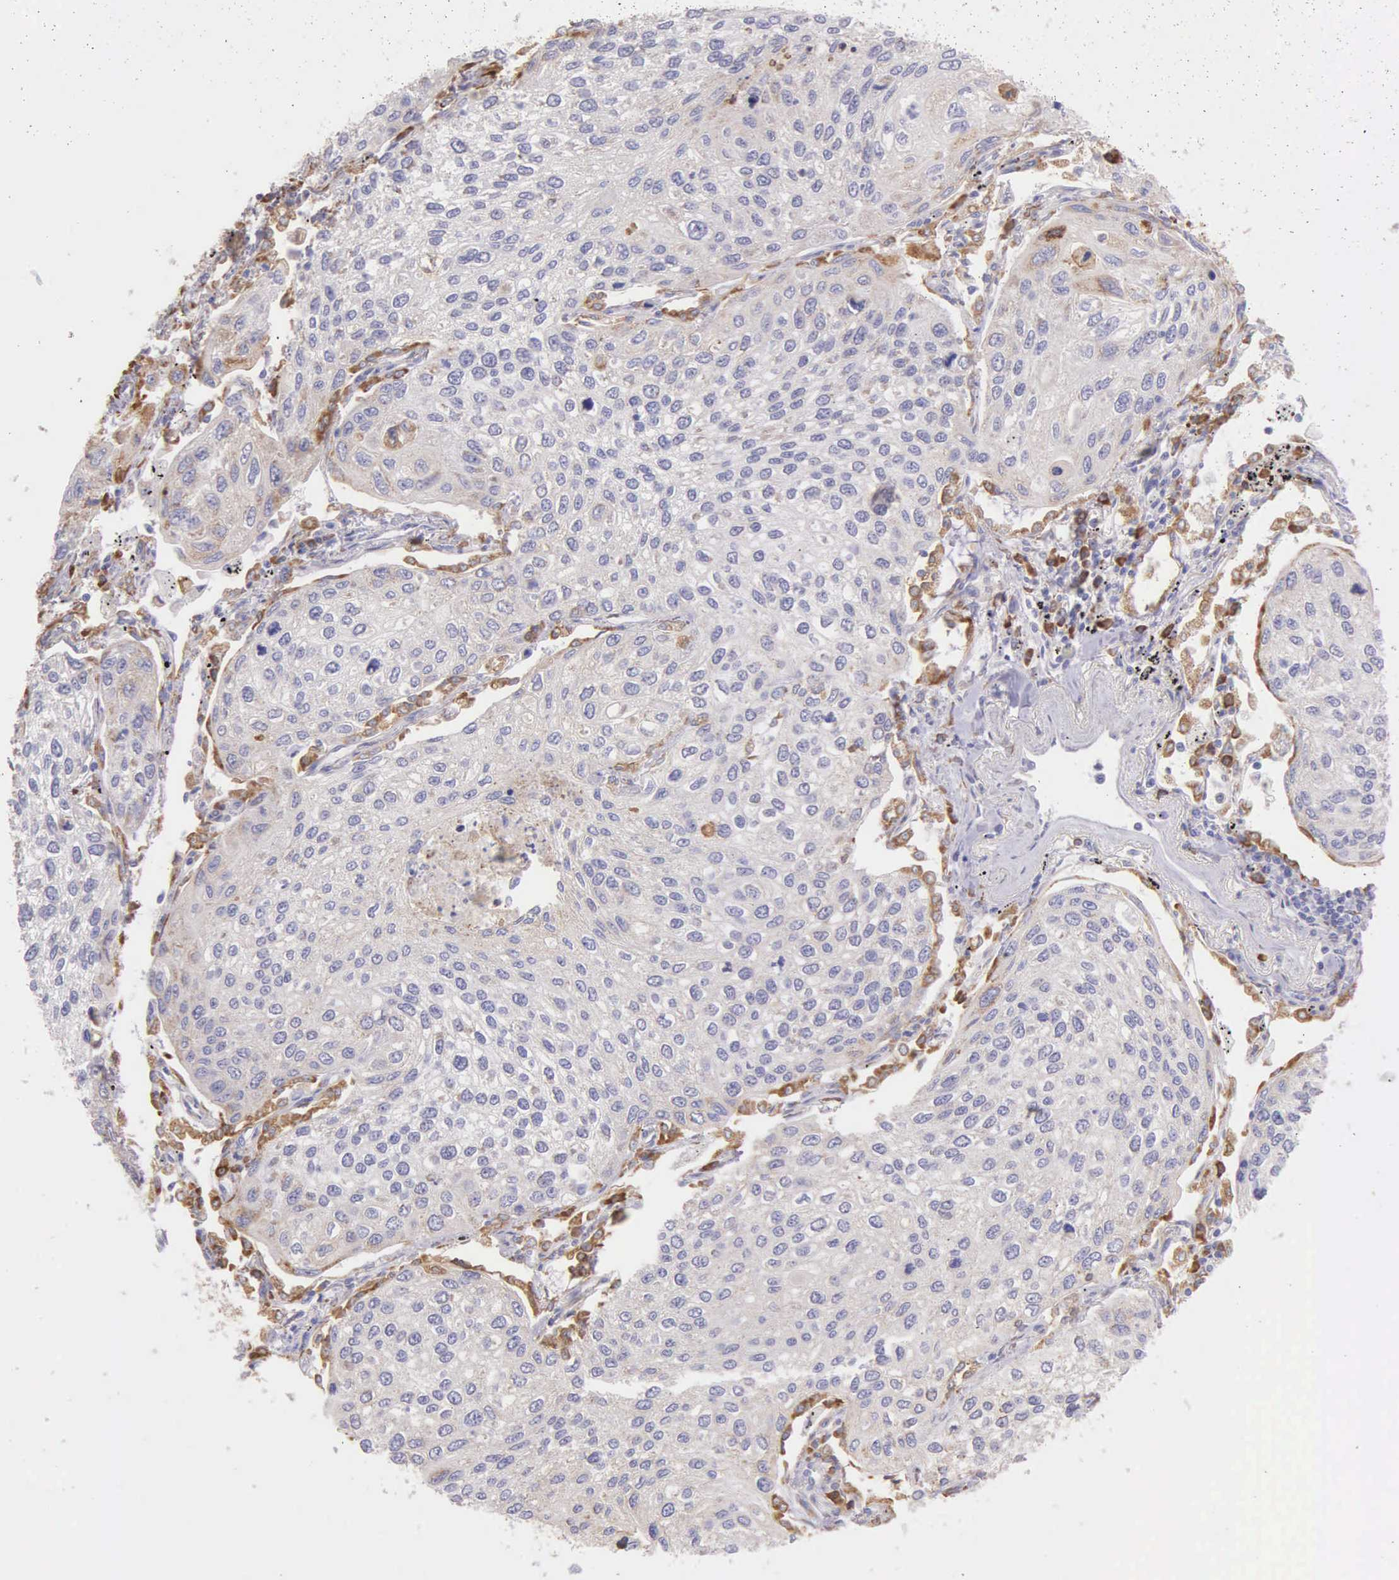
{"staining": {"intensity": "negative", "quantity": "none", "location": "none"}, "tissue": "lung cancer", "cell_type": "Tumor cells", "image_type": "cancer", "snomed": [{"axis": "morphology", "description": "Squamous cell carcinoma, NOS"}, {"axis": "topography", "description": "Lung"}], "caption": "Immunohistochemical staining of squamous cell carcinoma (lung) displays no significant expression in tumor cells.", "gene": "CKAP4", "patient": {"sex": "male", "age": 75}}